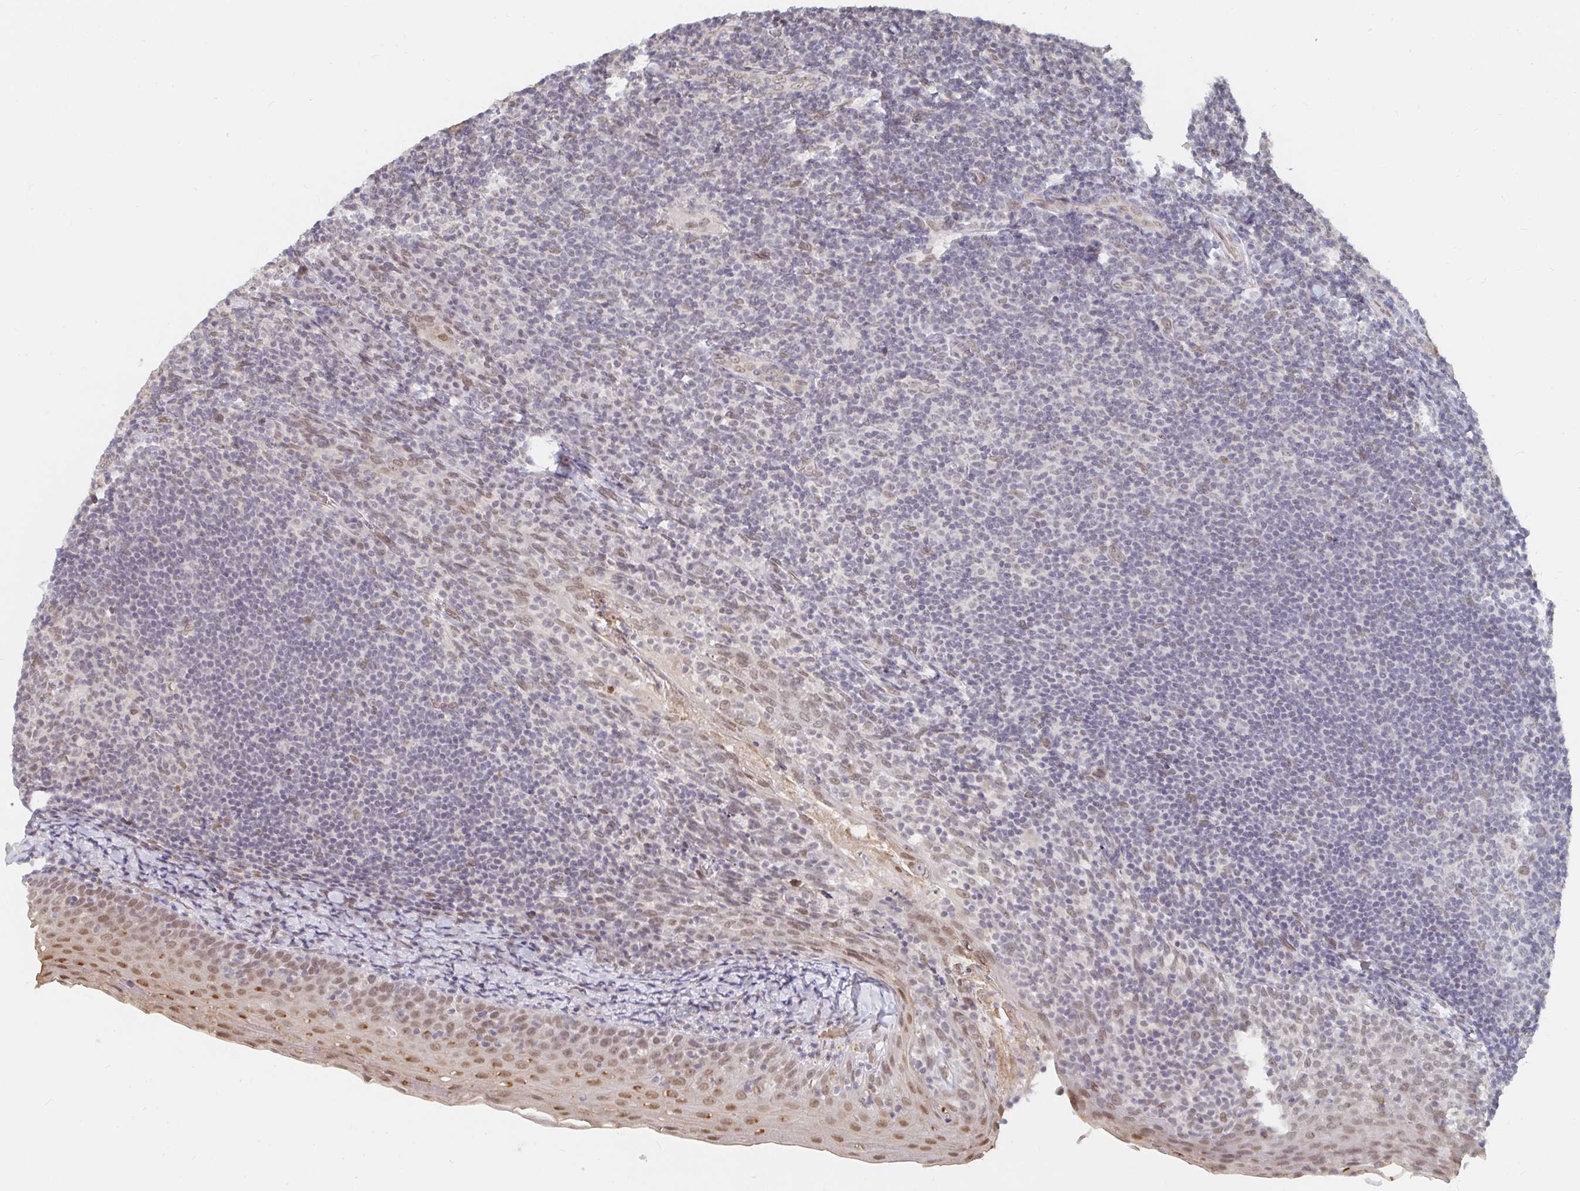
{"staining": {"intensity": "negative", "quantity": "none", "location": "none"}, "tissue": "tonsil", "cell_type": "Germinal center cells", "image_type": "normal", "snomed": [{"axis": "morphology", "description": "Normal tissue, NOS"}, {"axis": "topography", "description": "Tonsil"}], "caption": "This is a histopathology image of IHC staining of normal tonsil, which shows no staining in germinal center cells.", "gene": "CHD2", "patient": {"sex": "female", "age": 10}}